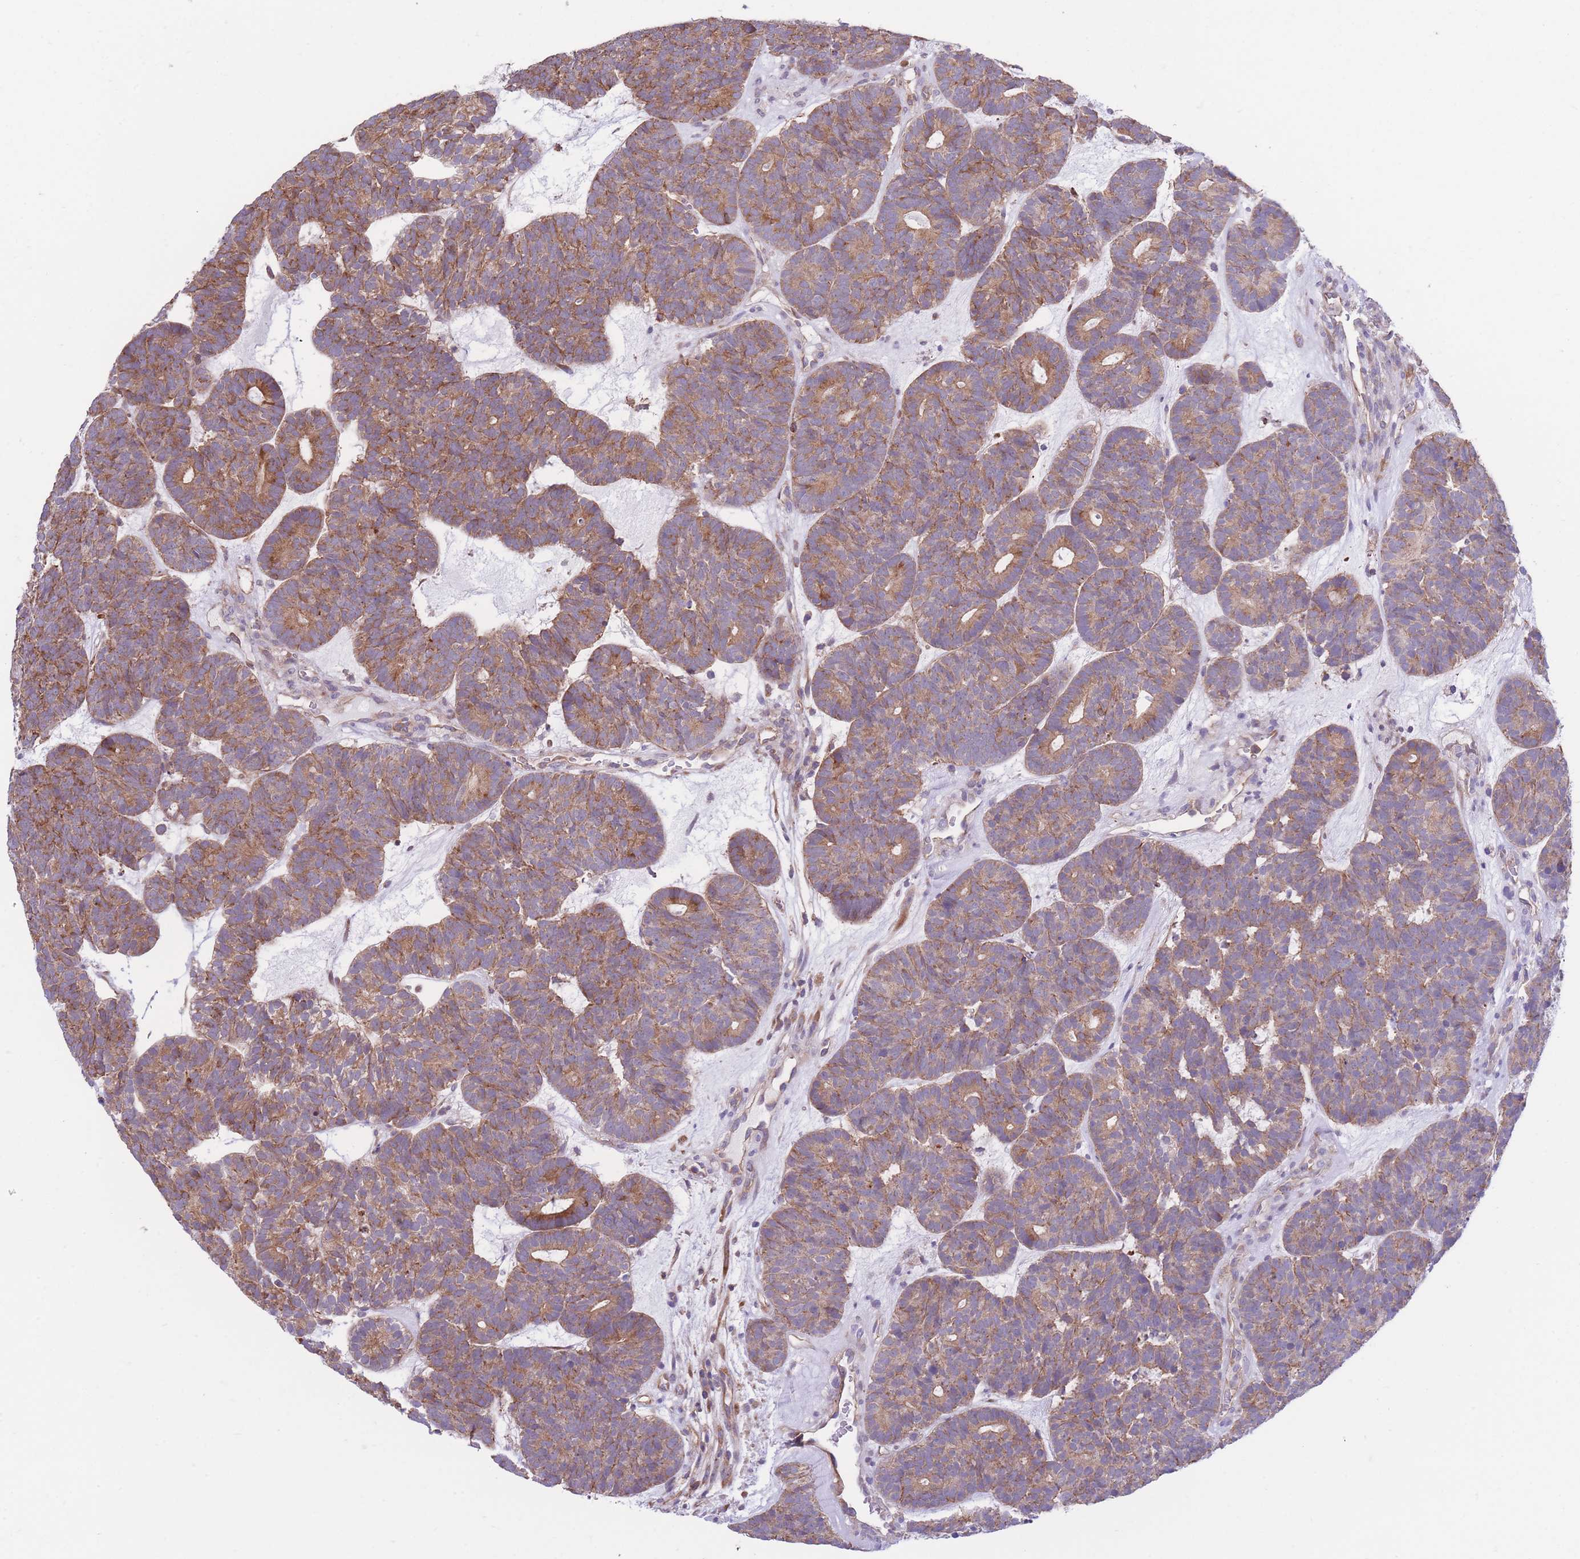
{"staining": {"intensity": "moderate", "quantity": ">75%", "location": "cytoplasmic/membranous"}, "tissue": "head and neck cancer", "cell_type": "Tumor cells", "image_type": "cancer", "snomed": [{"axis": "morphology", "description": "Adenocarcinoma, NOS"}, {"axis": "topography", "description": "Head-Neck"}], "caption": "A micrograph of human head and neck cancer (adenocarcinoma) stained for a protein exhibits moderate cytoplasmic/membranous brown staining in tumor cells.", "gene": "LRRN4CL", "patient": {"sex": "female", "age": 81}}